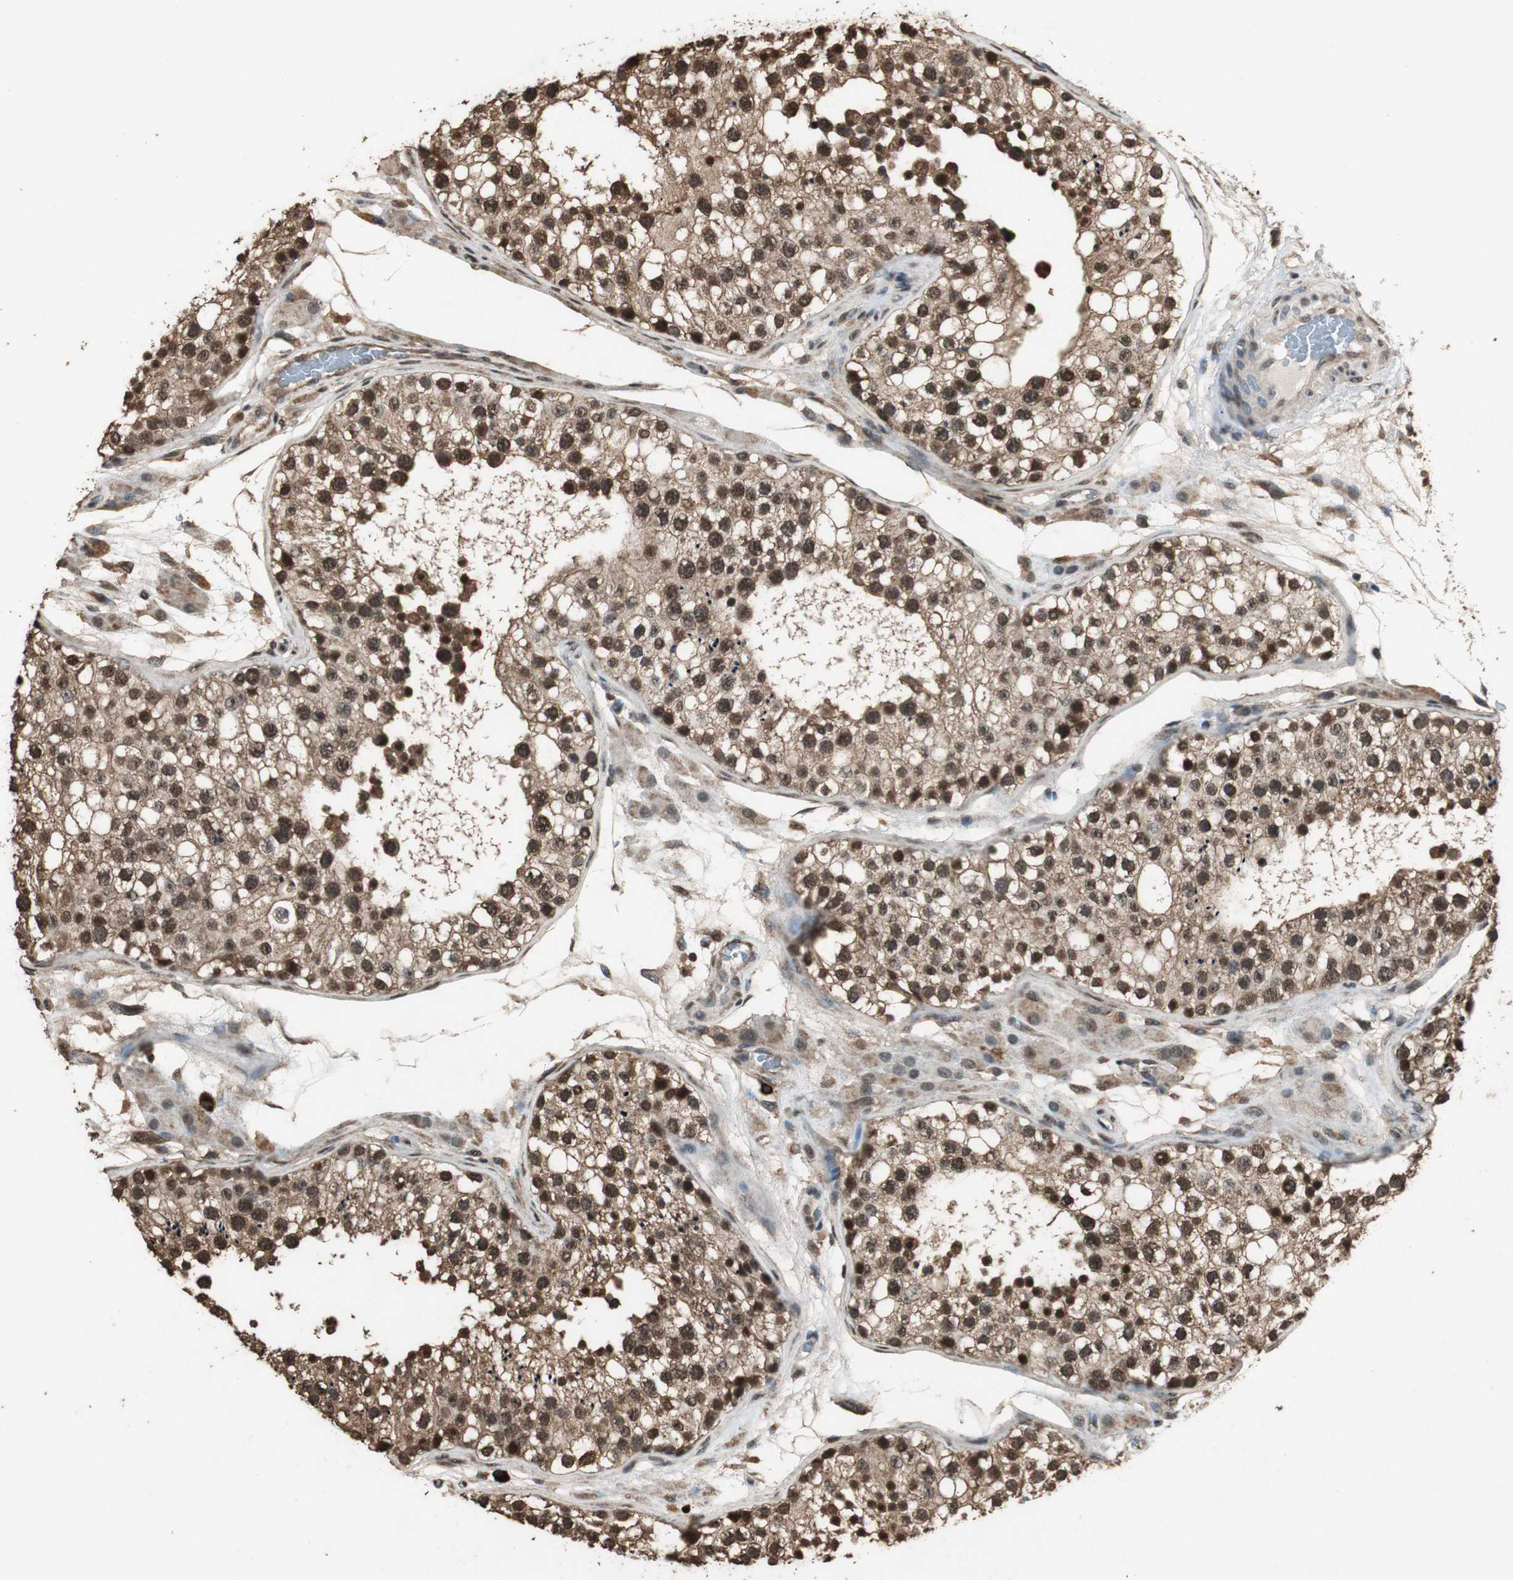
{"staining": {"intensity": "strong", "quantity": ">75%", "location": "cytoplasmic/membranous,nuclear"}, "tissue": "testis", "cell_type": "Cells in seminiferous ducts", "image_type": "normal", "snomed": [{"axis": "morphology", "description": "Normal tissue, NOS"}, {"axis": "topography", "description": "Testis"}], "caption": "DAB immunohistochemical staining of unremarkable human testis demonstrates strong cytoplasmic/membranous,nuclear protein positivity in about >75% of cells in seminiferous ducts.", "gene": "PPP1R13B", "patient": {"sex": "male", "age": 26}}